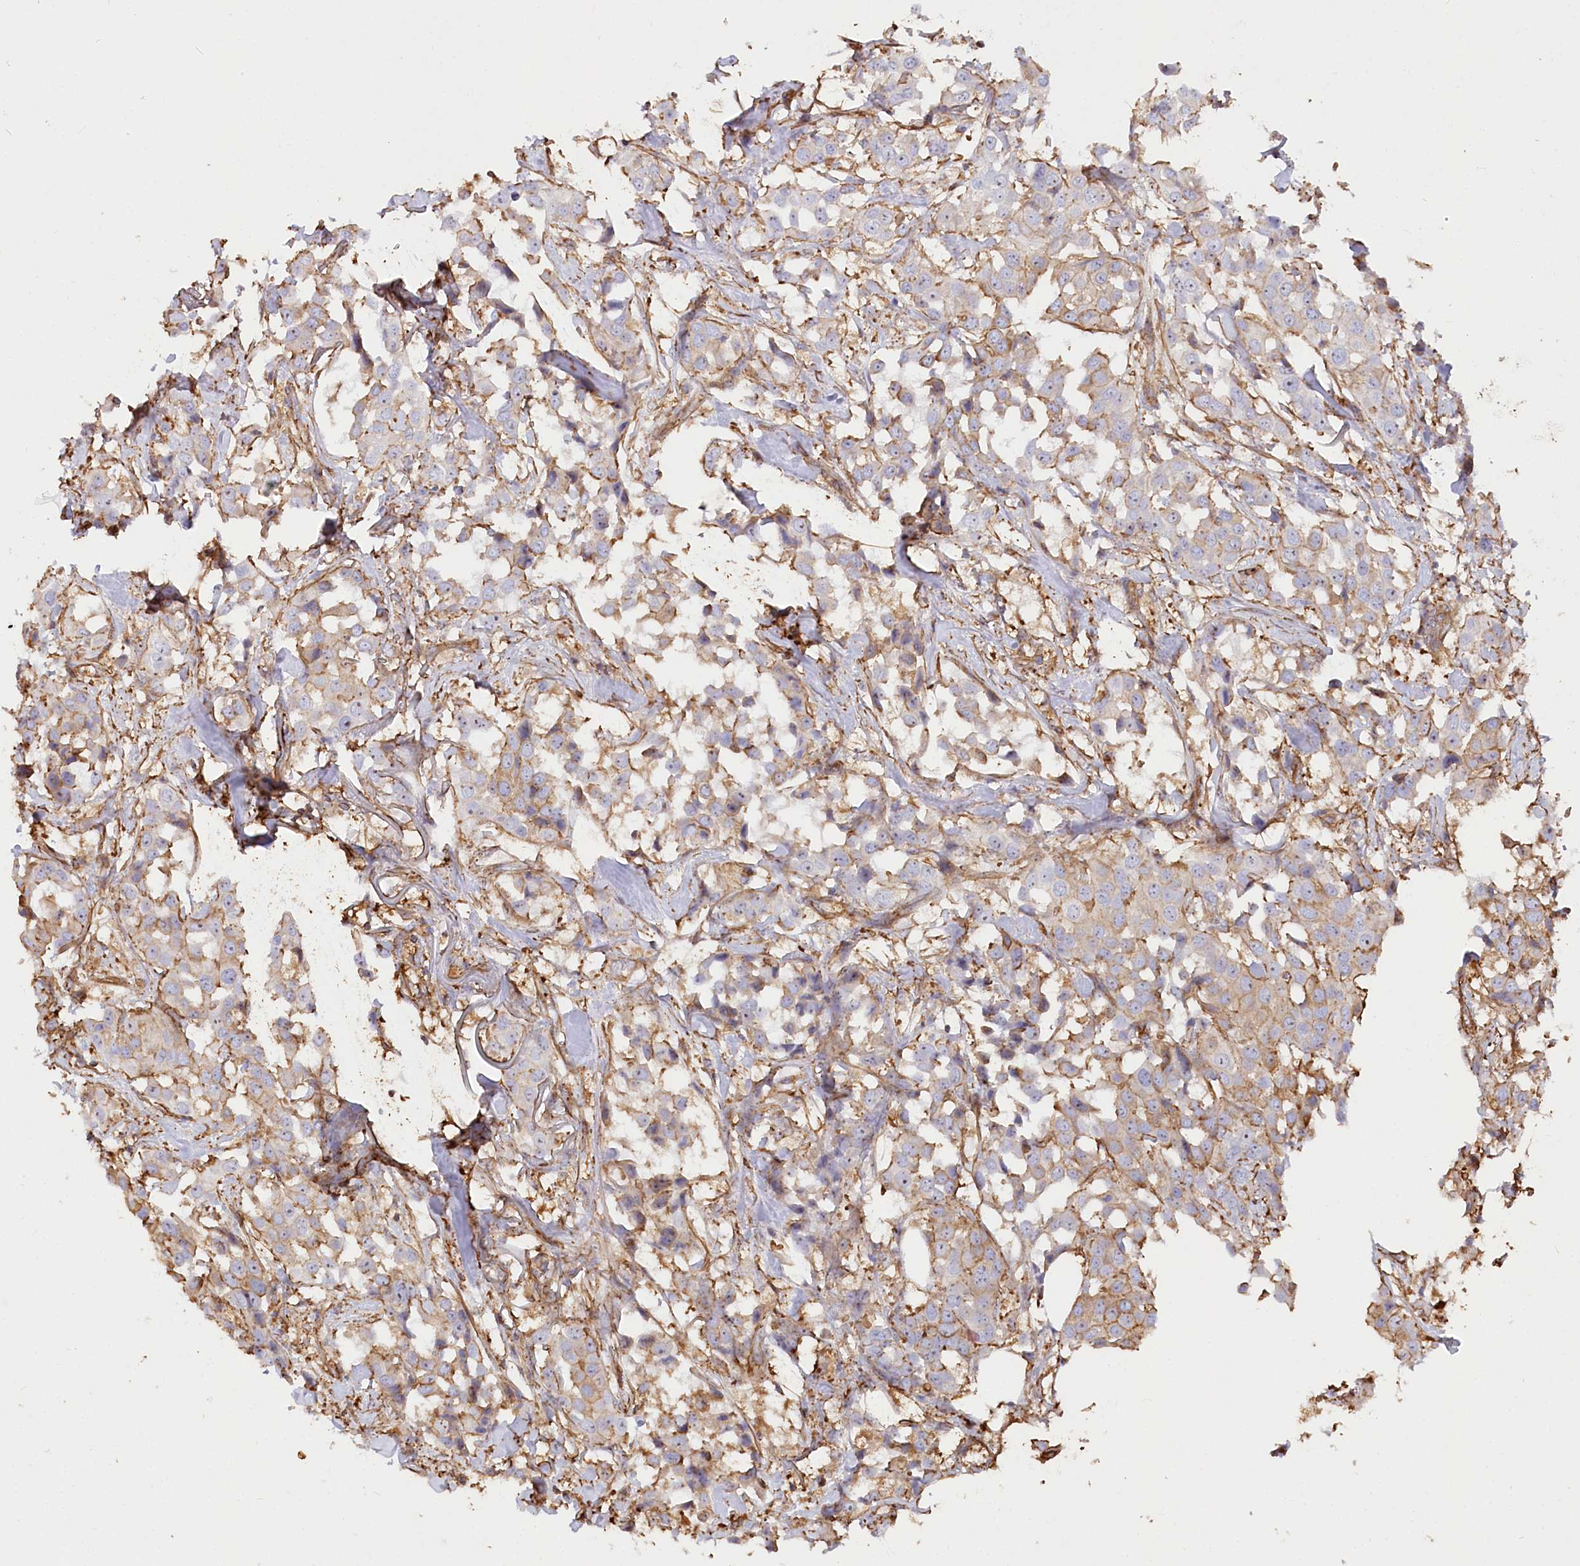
{"staining": {"intensity": "weak", "quantity": "<25%", "location": "cytoplasmic/membranous"}, "tissue": "breast cancer", "cell_type": "Tumor cells", "image_type": "cancer", "snomed": [{"axis": "morphology", "description": "Duct carcinoma"}, {"axis": "topography", "description": "Breast"}], "caption": "Immunohistochemistry (IHC) of invasive ductal carcinoma (breast) displays no positivity in tumor cells.", "gene": "WDR36", "patient": {"sex": "female", "age": 80}}